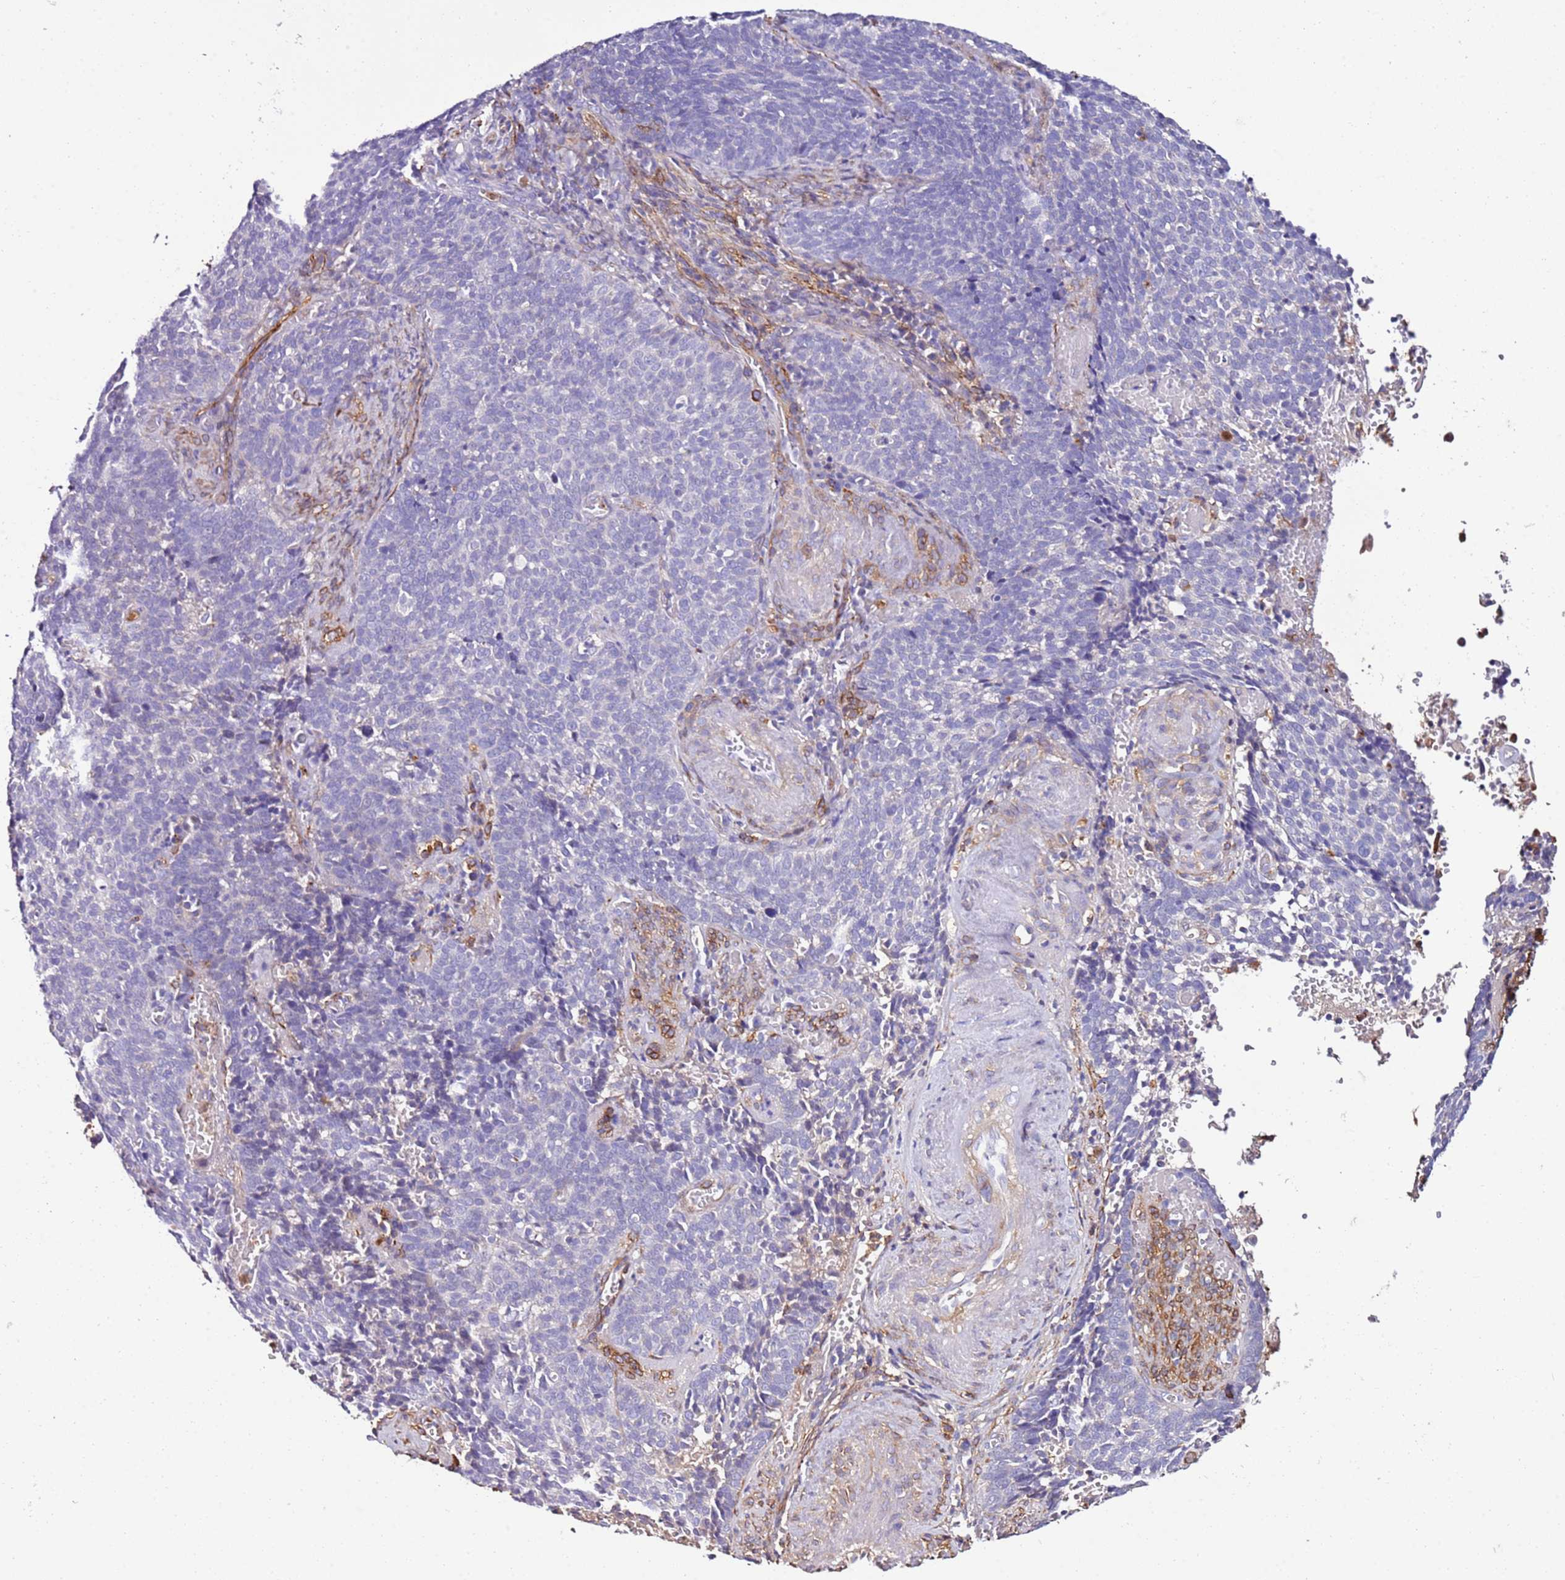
{"staining": {"intensity": "negative", "quantity": "none", "location": "none"}, "tissue": "cervical cancer", "cell_type": "Tumor cells", "image_type": "cancer", "snomed": [{"axis": "morphology", "description": "Normal tissue, NOS"}, {"axis": "morphology", "description": "Squamous cell carcinoma, NOS"}, {"axis": "topography", "description": "Cervix"}], "caption": "IHC micrograph of neoplastic tissue: human cervical cancer (squamous cell carcinoma) stained with DAB shows no significant protein expression in tumor cells.", "gene": "FAM174C", "patient": {"sex": "female", "age": 39}}